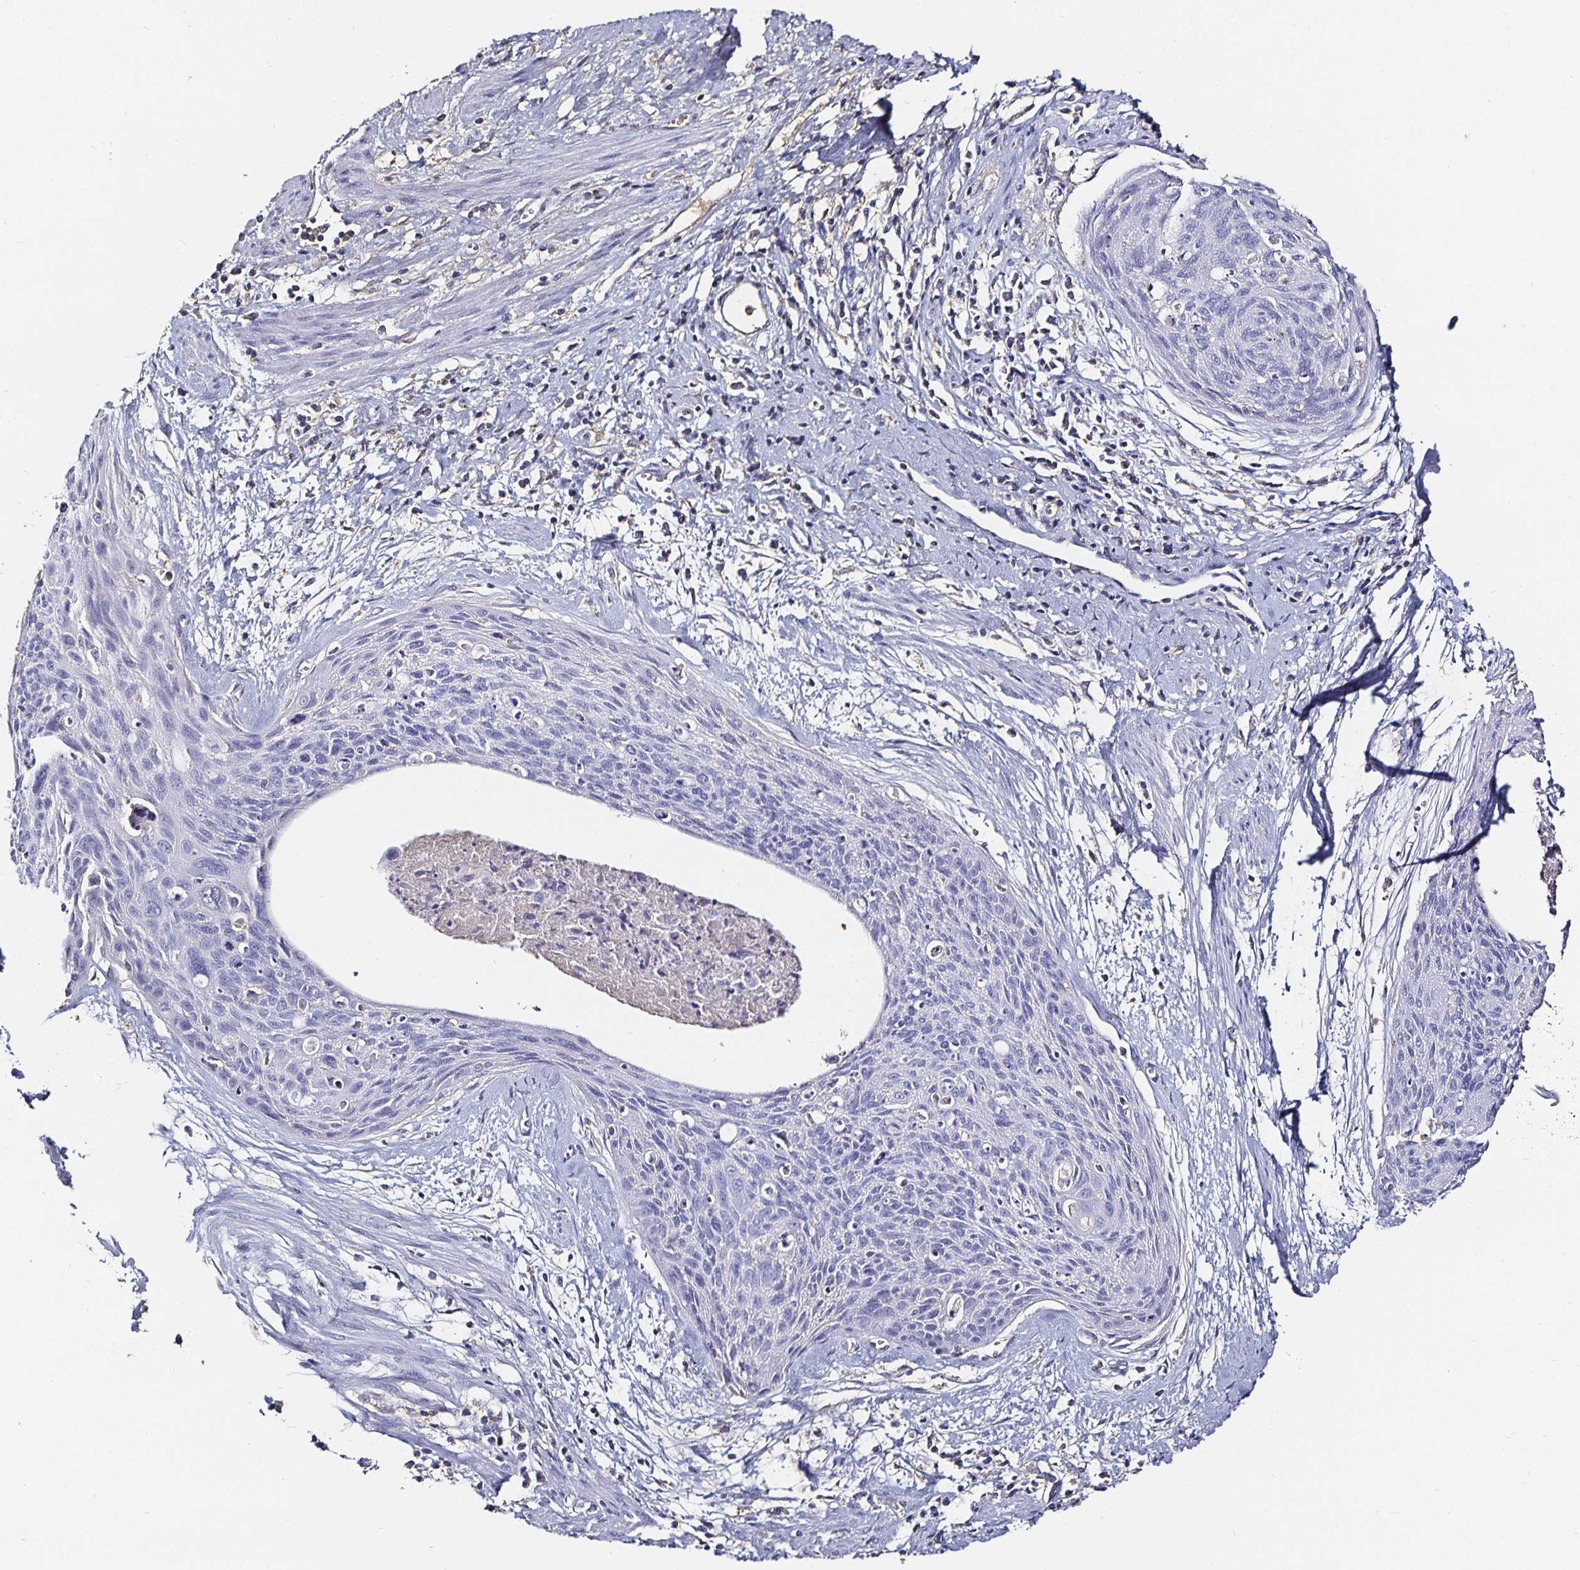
{"staining": {"intensity": "negative", "quantity": "none", "location": "none"}, "tissue": "cervical cancer", "cell_type": "Tumor cells", "image_type": "cancer", "snomed": [{"axis": "morphology", "description": "Squamous cell carcinoma, NOS"}, {"axis": "topography", "description": "Cervix"}], "caption": "Immunohistochemistry (IHC) micrograph of human squamous cell carcinoma (cervical) stained for a protein (brown), which reveals no positivity in tumor cells.", "gene": "TTR", "patient": {"sex": "female", "age": 55}}